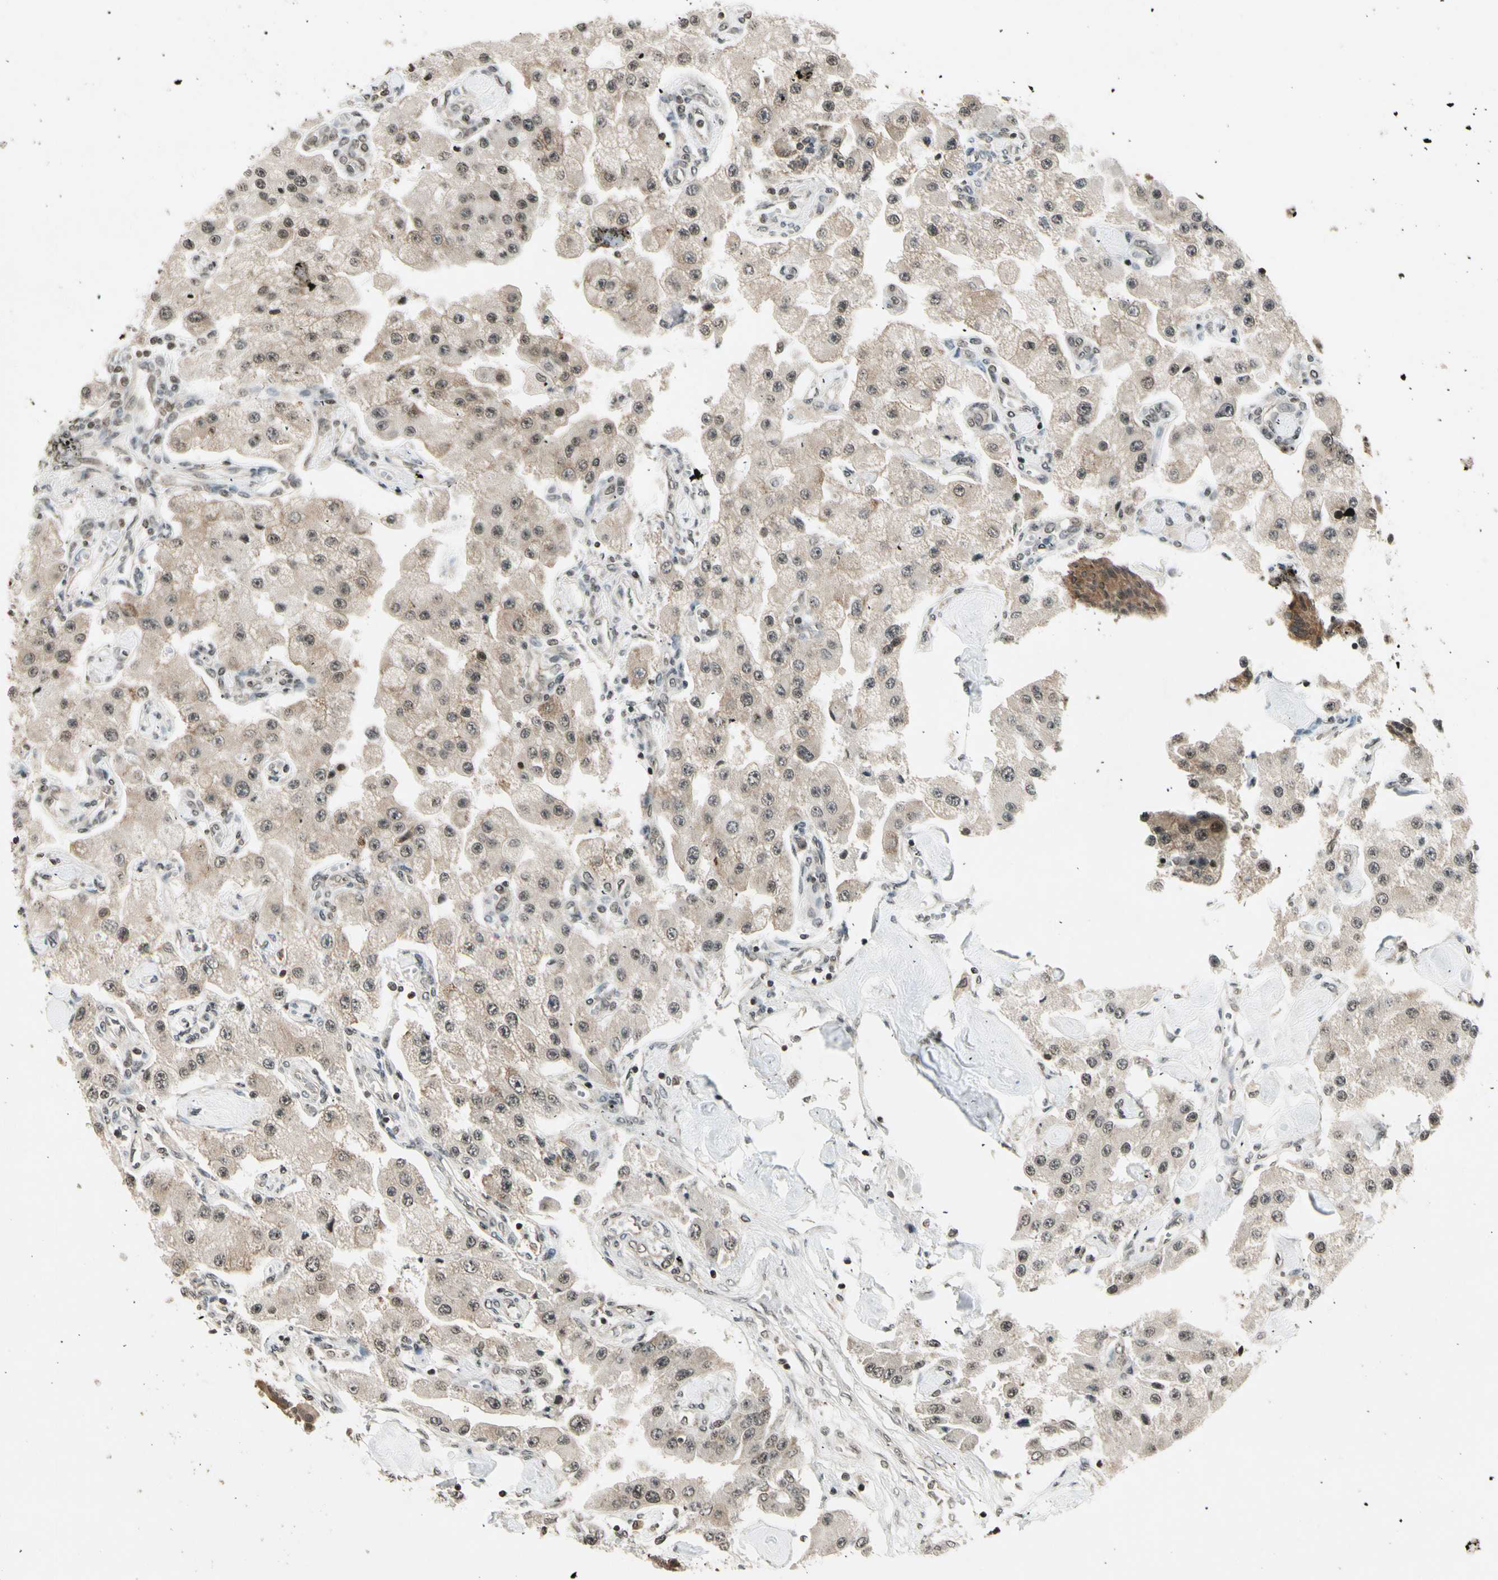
{"staining": {"intensity": "weak", "quantity": ">75%", "location": "cytoplasmic/membranous"}, "tissue": "carcinoid", "cell_type": "Tumor cells", "image_type": "cancer", "snomed": [{"axis": "morphology", "description": "Carcinoid, malignant, NOS"}, {"axis": "topography", "description": "Pancreas"}], "caption": "The image shows immunohistochemical staining of carcinoid (malignant). There is weak cytoplasmic/membranous expression is present in approximately >75% of tumor cells.", "gene": "SMN2", "patient": {"sex": "male", "age": 41}}